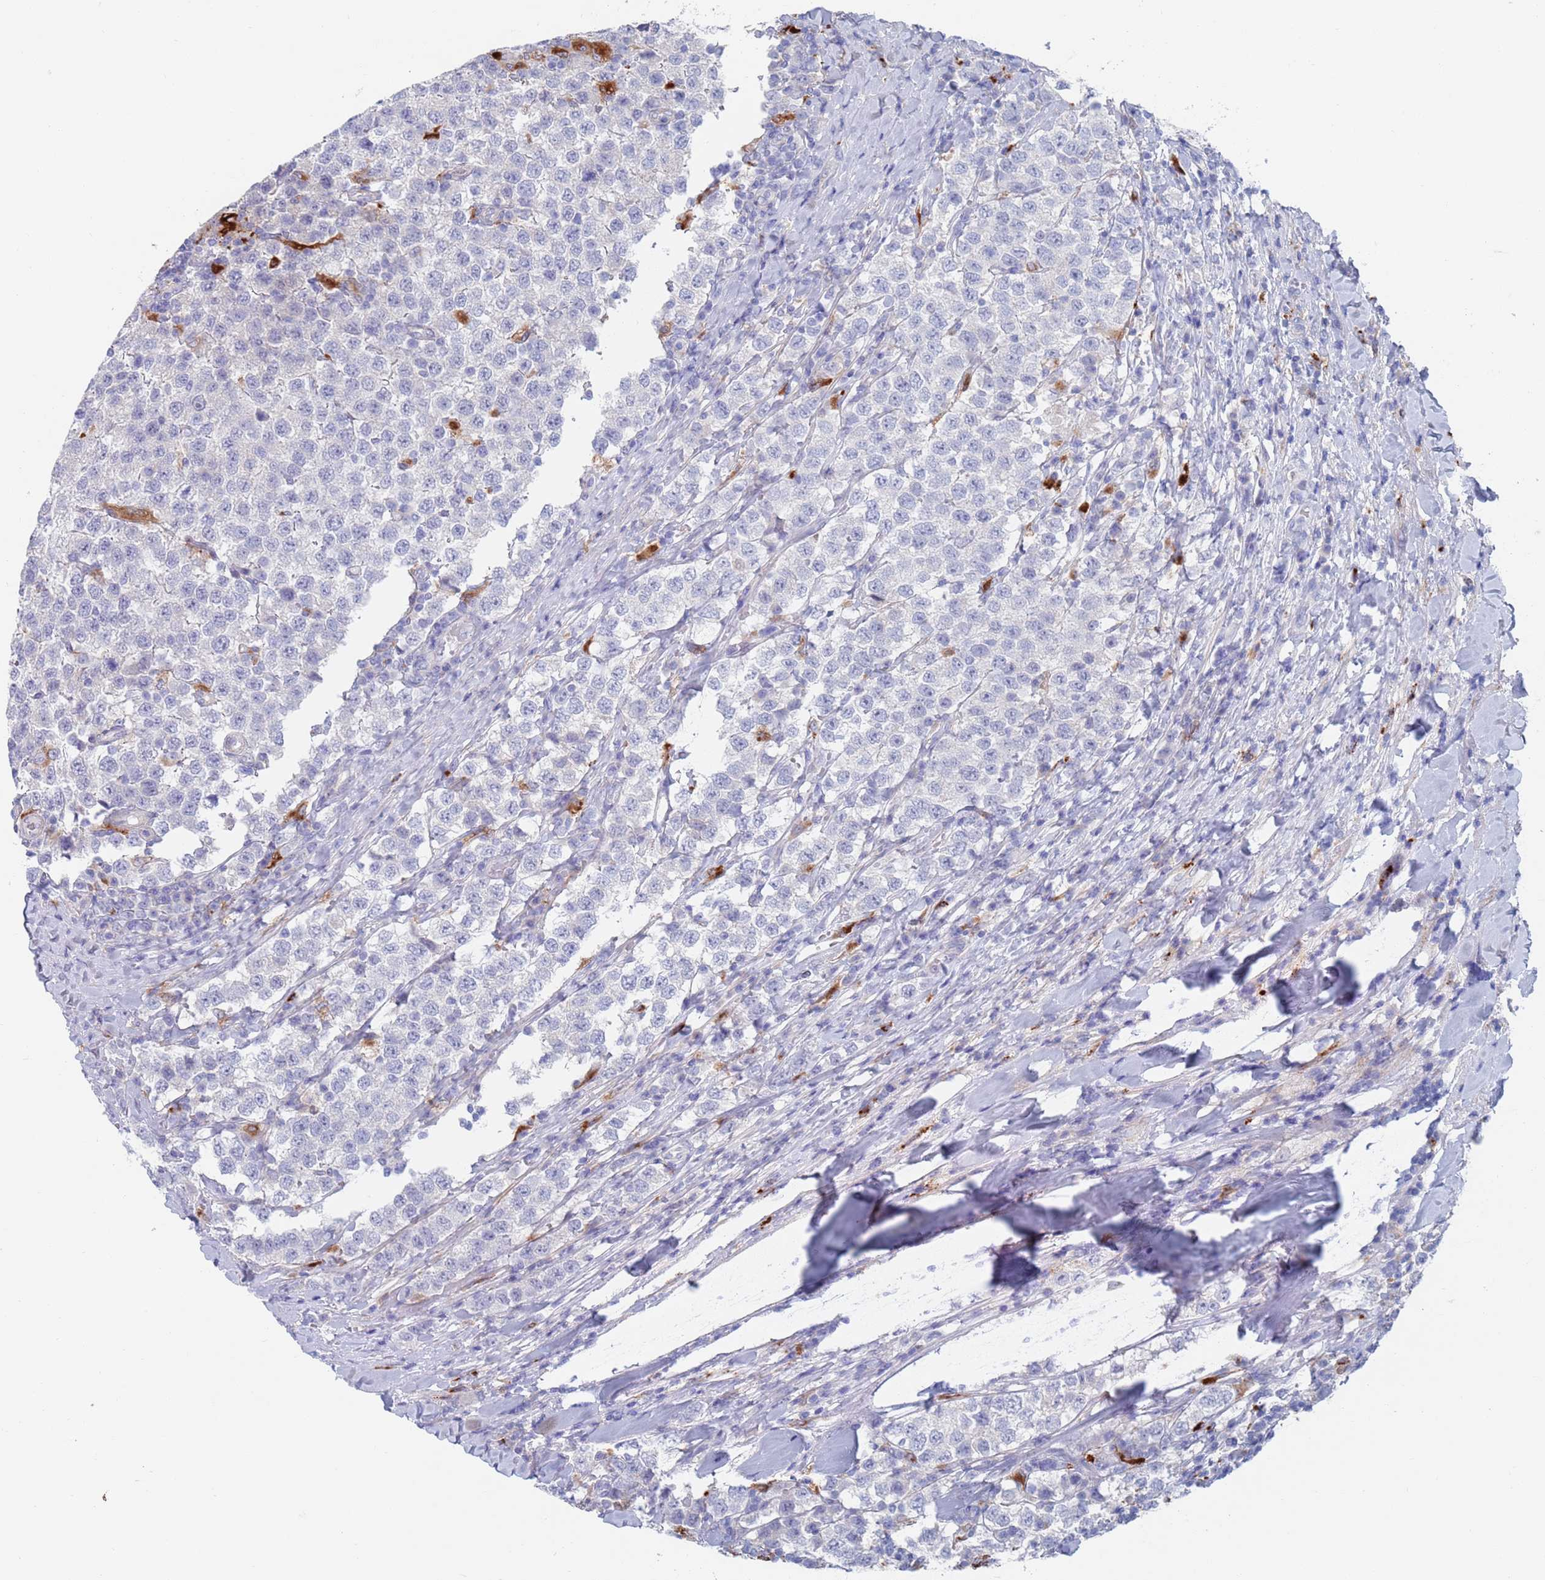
{"staining": {"intensity": "negative", "quantity": "none", "location": "none"}, "tissue": "testis cancer", "cell_type": "Tumor cells", "image_type": "cancer", "snomed": [{"axis": "morphology", "description": "Seminoma, NOS"}, {"axis": "topography", "description": "Testis"}], "caption": "Immunohistochemistry photomicrograph of human seminoma (testis) stained for a protein (brown), which displays no staining in tumor cells.", "gene": "FUCA1", "patient": {"sex": "male", "age": 34}}